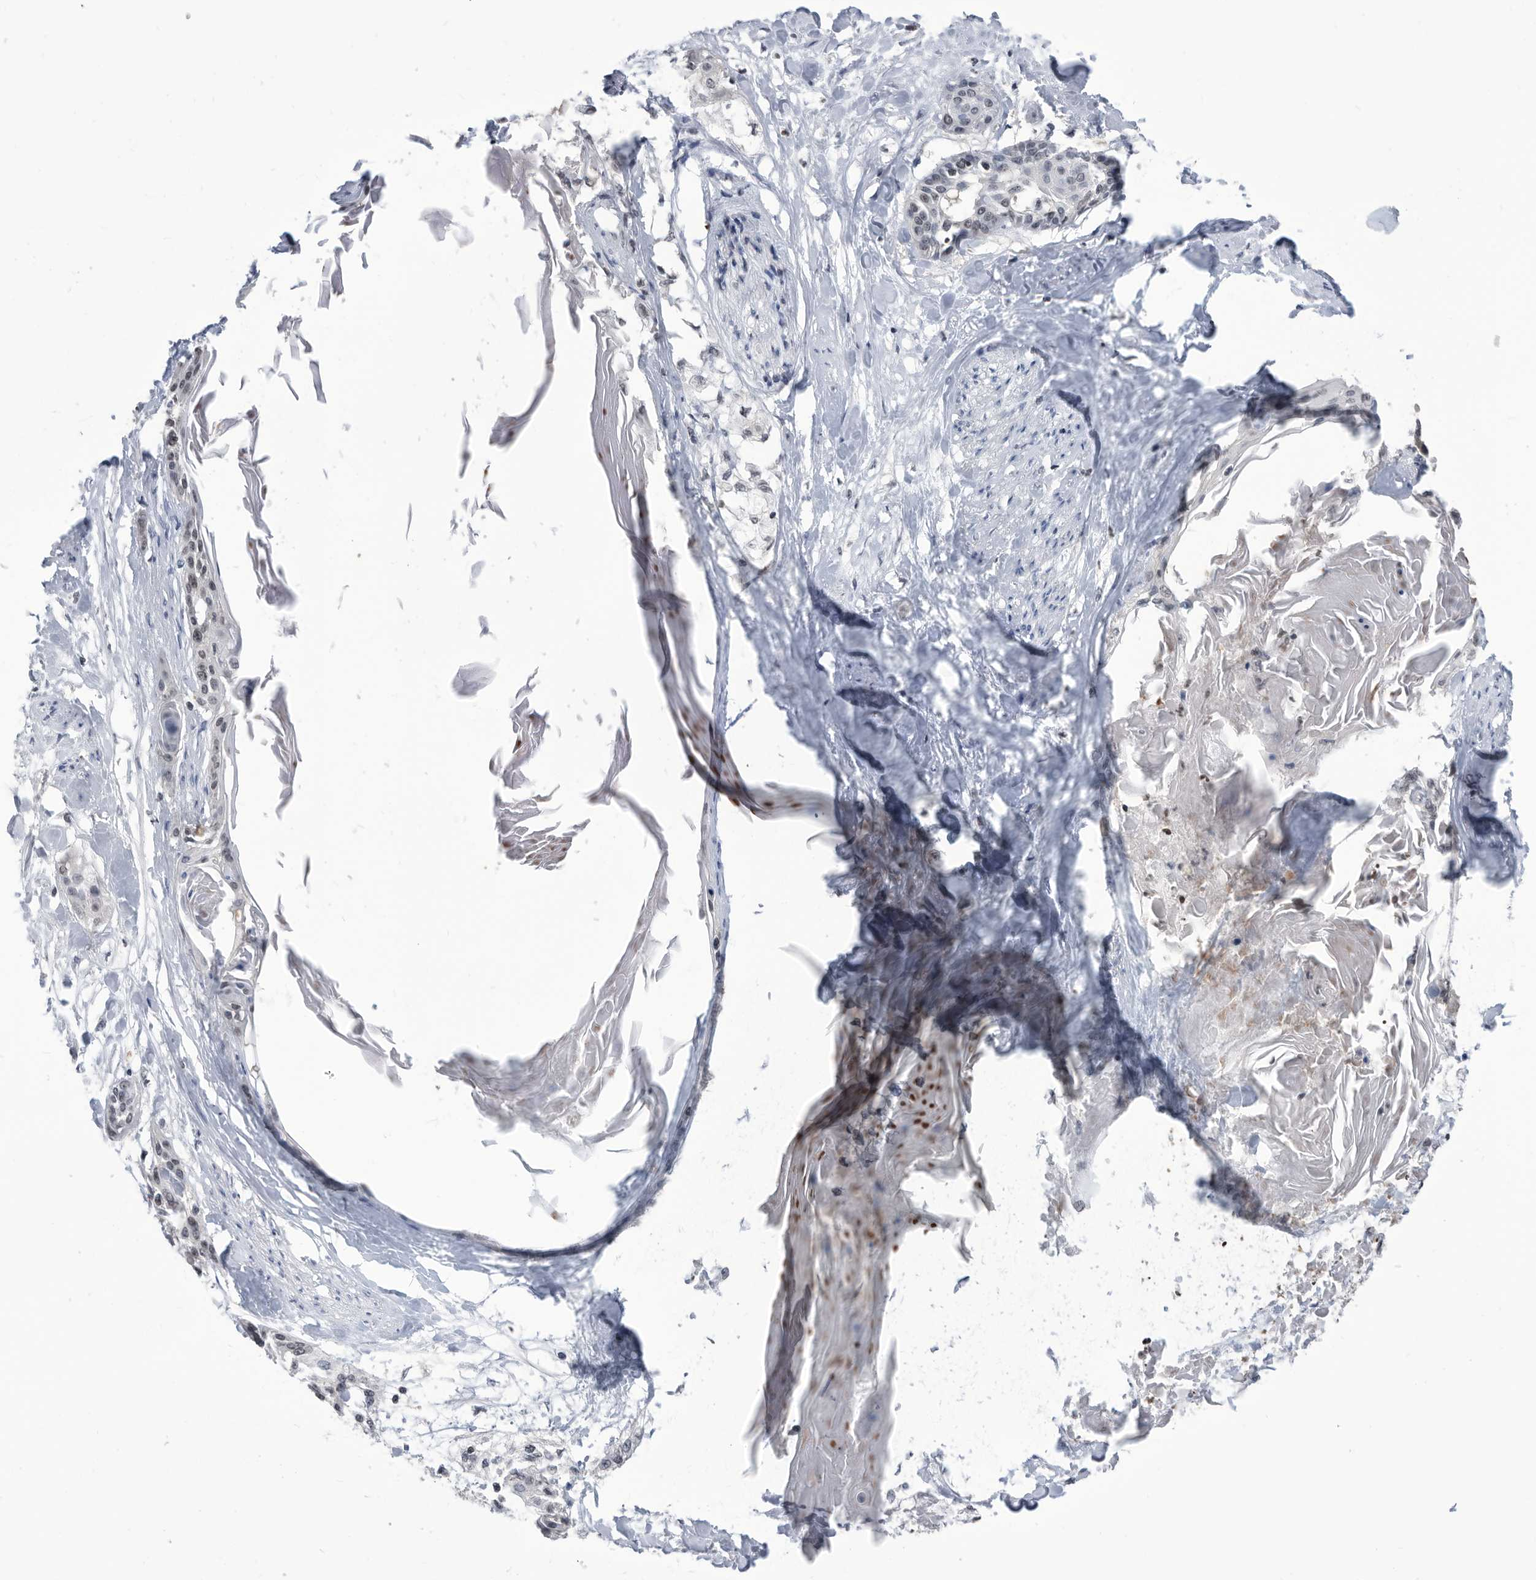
{"staining": {"intensity": "negative", "quantity": "none", "location": "none"}, "tissue": "cervical cancer", "cell_type": "Tumor cells", "image_type": "cancer", "snomed": [{"axis": "morphology", "description": "Squamous cell carcinoma, NOS"}, {"axis": "topography", "description": "Cervix"}], "caption": "Immunohistochemistry photomicrograph of human cervical squamous cell carcinoma stained for a protein (brown), which demonstrates no expression in tumor cells.", "gene": "TSTD1", "patient": {"sex": "female", "age": 57}}